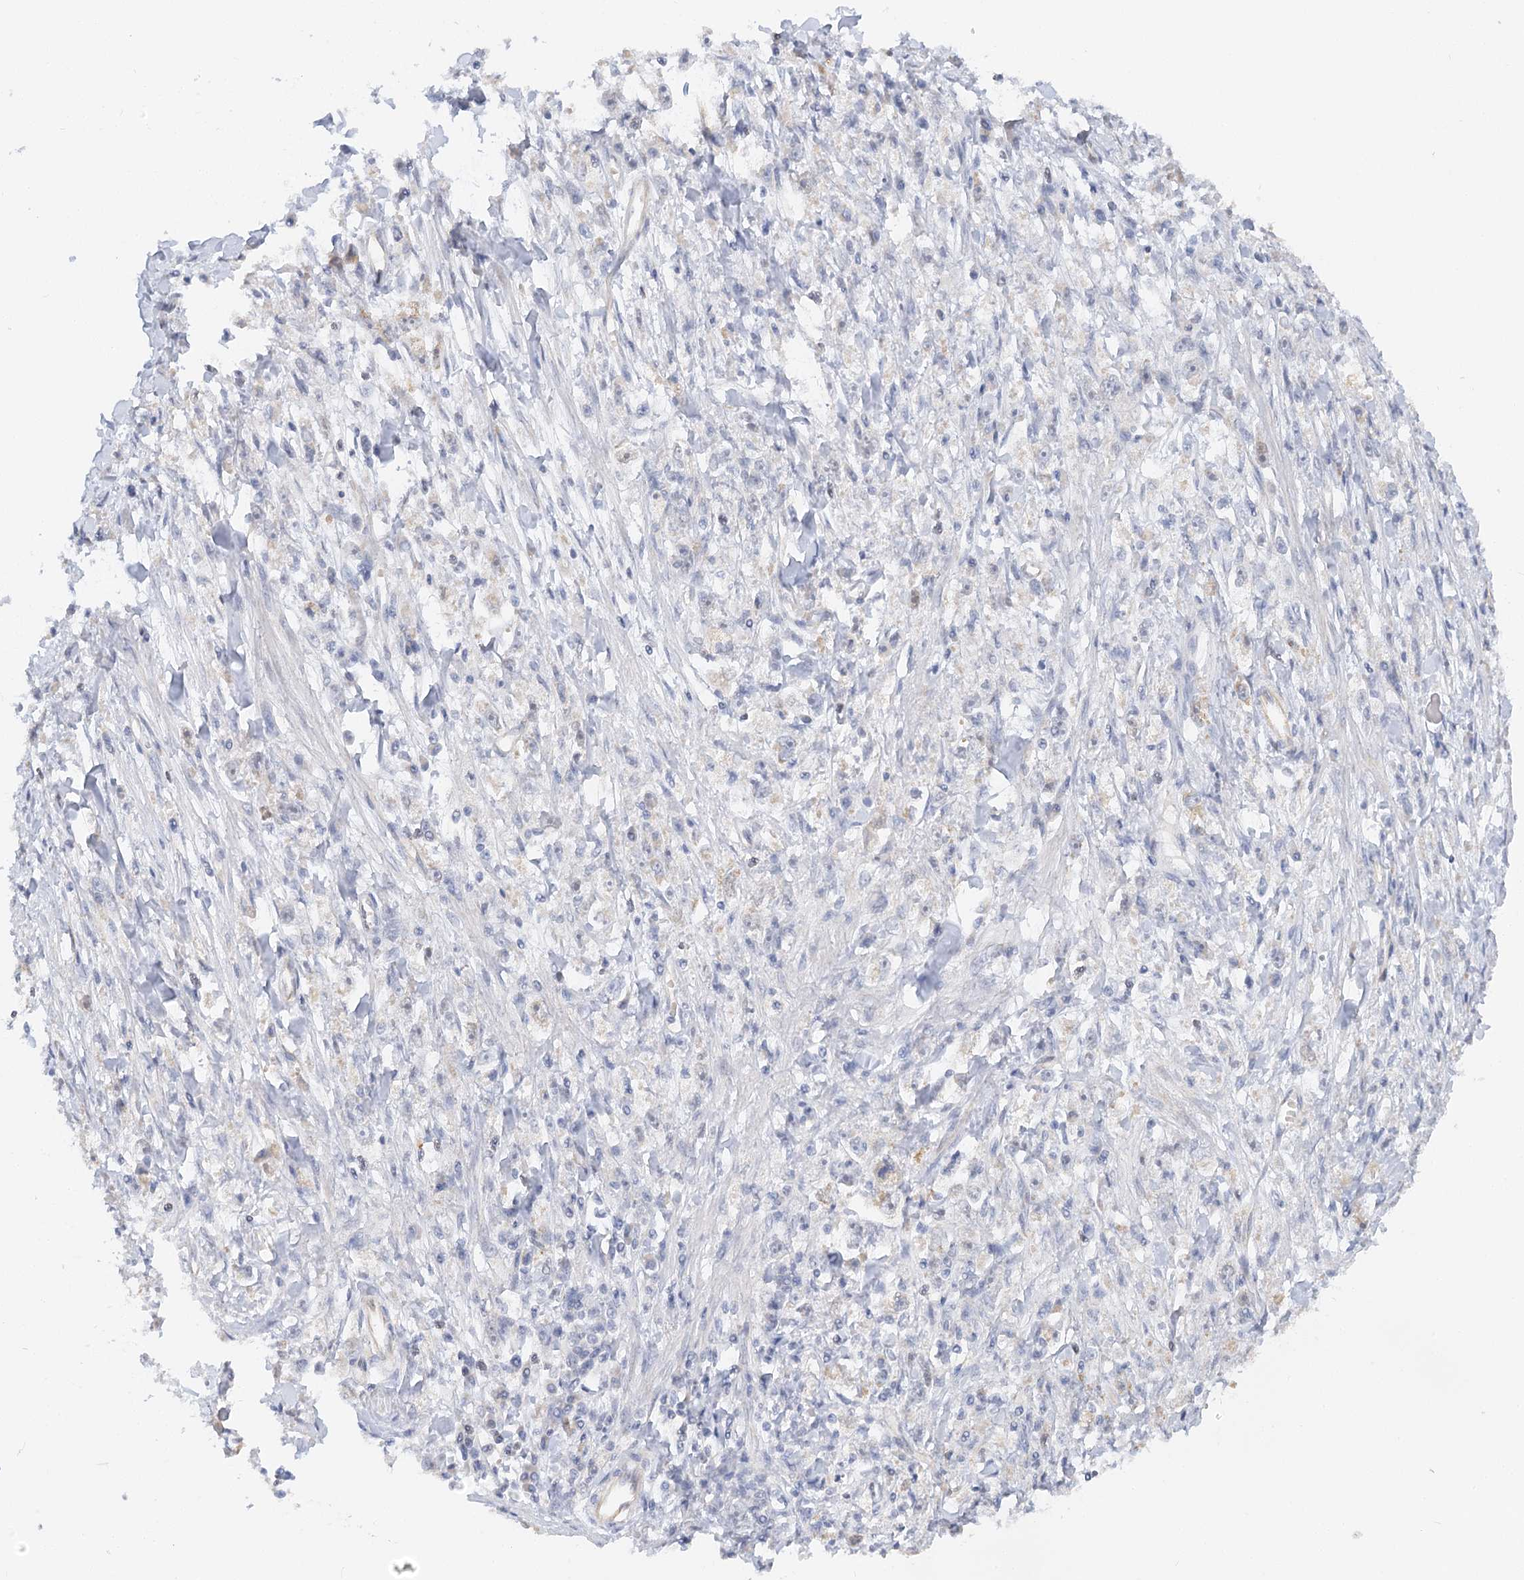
{"staining": {"intensity": "negative", "quantity": "none", "location": "none"}, "tissue": "stomach cancer", "cell_type": "Tumor cells", "image_type": "cancer", "snomed": [{"axis": "morphology", "description": "Adenocarcinoma, NOS"}, {"axis": "topography", "description": "Stomach"}], "caption": "A histopathology image of human stomach cancer (adenocarcinoma) is negative for staining in tumor cells. (DAB immunohistochemistry with hematoxylin counter stain).", "gene": "NELL2", "patient": {"sex": "female", "age": 59}}